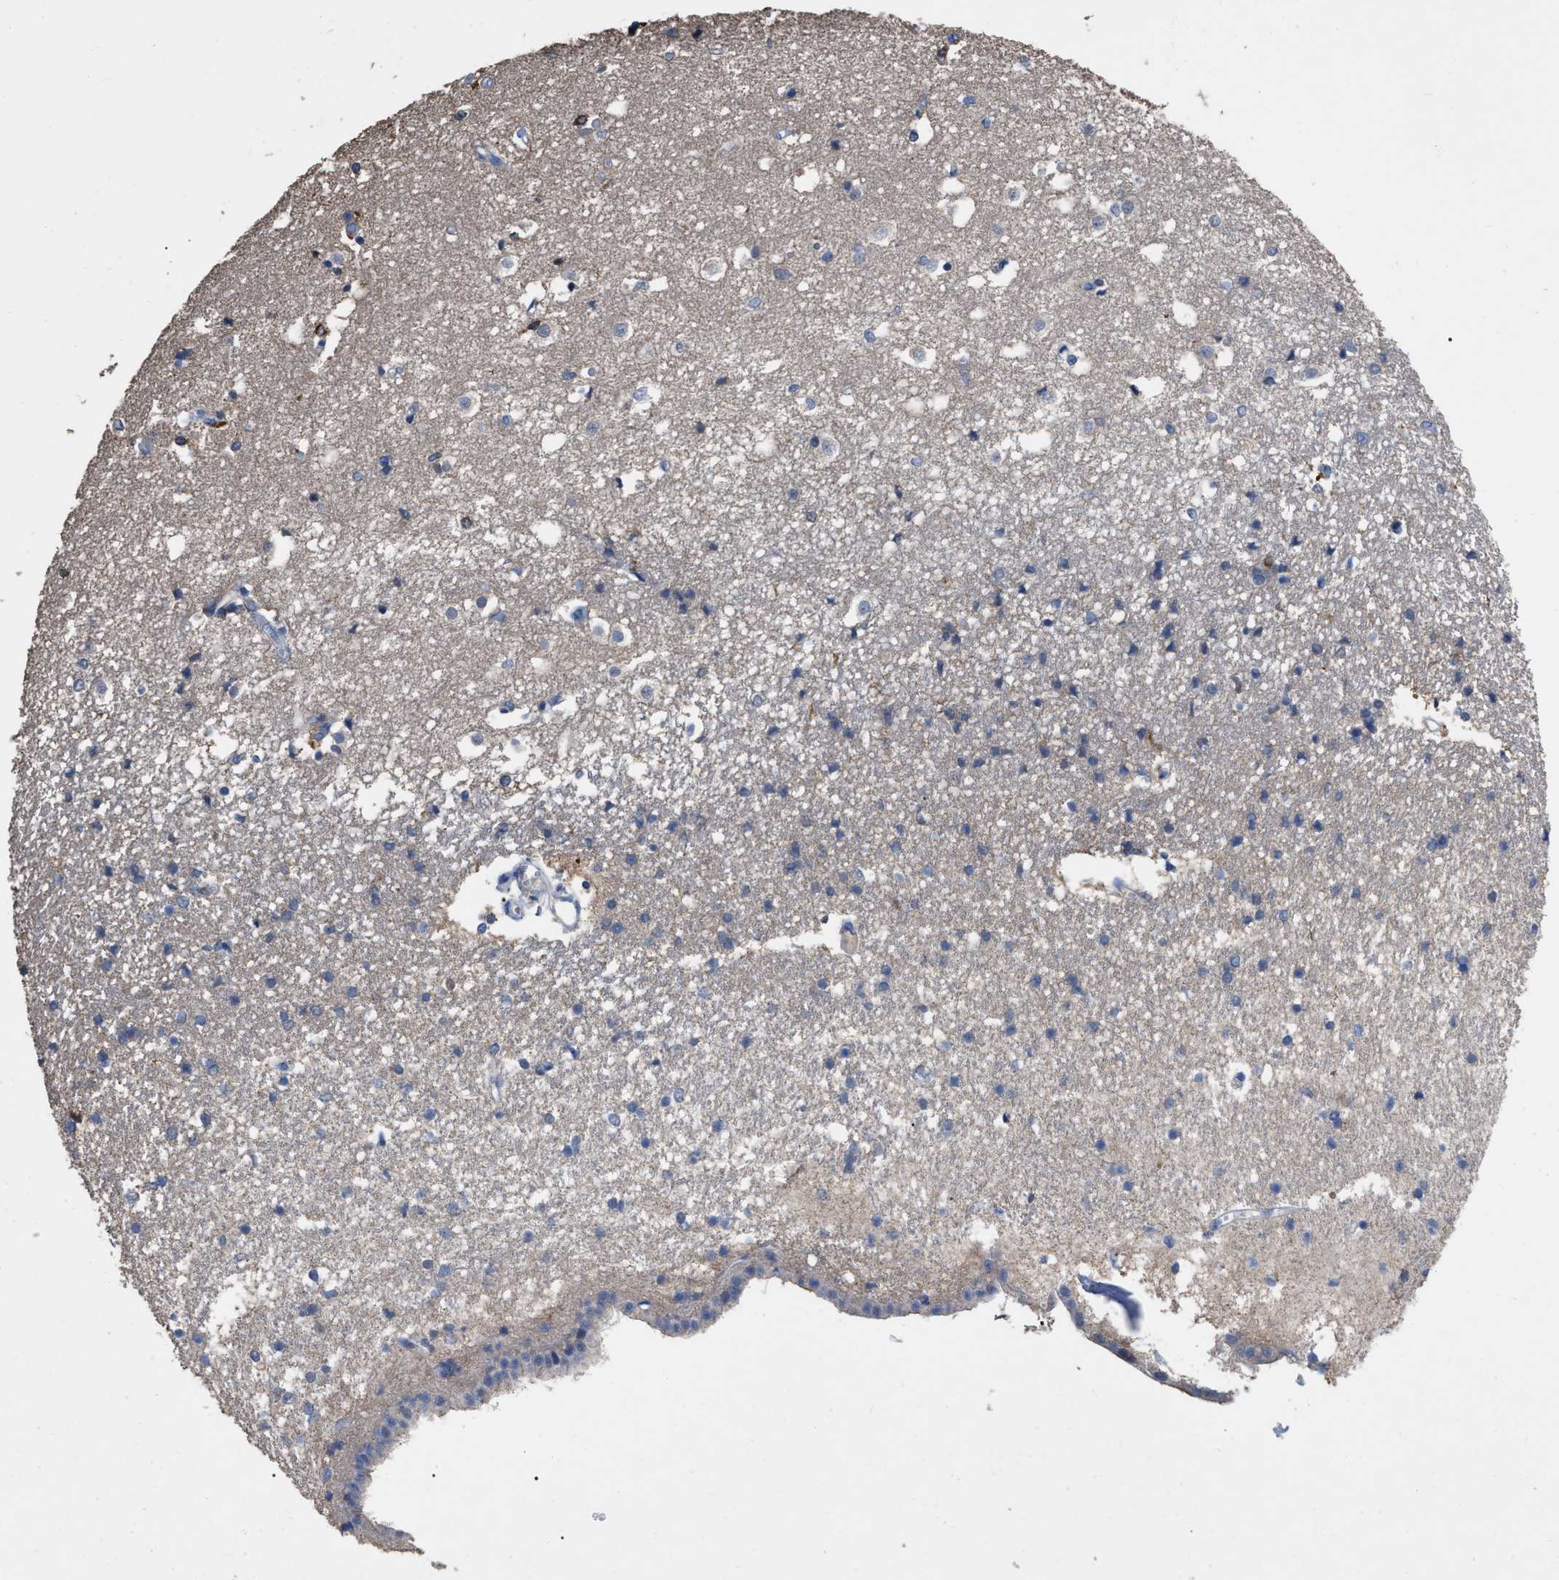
{"staining": {"intensity": "moderate", "quantity": "25%-75%", "location": "cytoplasmic/membranous"}, "tissue": "caudate", "cell_type": "Glial cells", "image_type": "normal", "snomed": [{"axis": "morphology", "description": "Normal tissue, NOS"}, {"axis": "topography", "description": "Lateral ventricle wall"}], "caption": "A medium amount of moderate cytoplasmic/membranous expression is present in about 25%-75% of glial cells in benign caudate. (Brightfield microscopy of DAB IHC at high magnification).", "gene": "GPR179", "patient": {"sex": "male", "age": 45}}